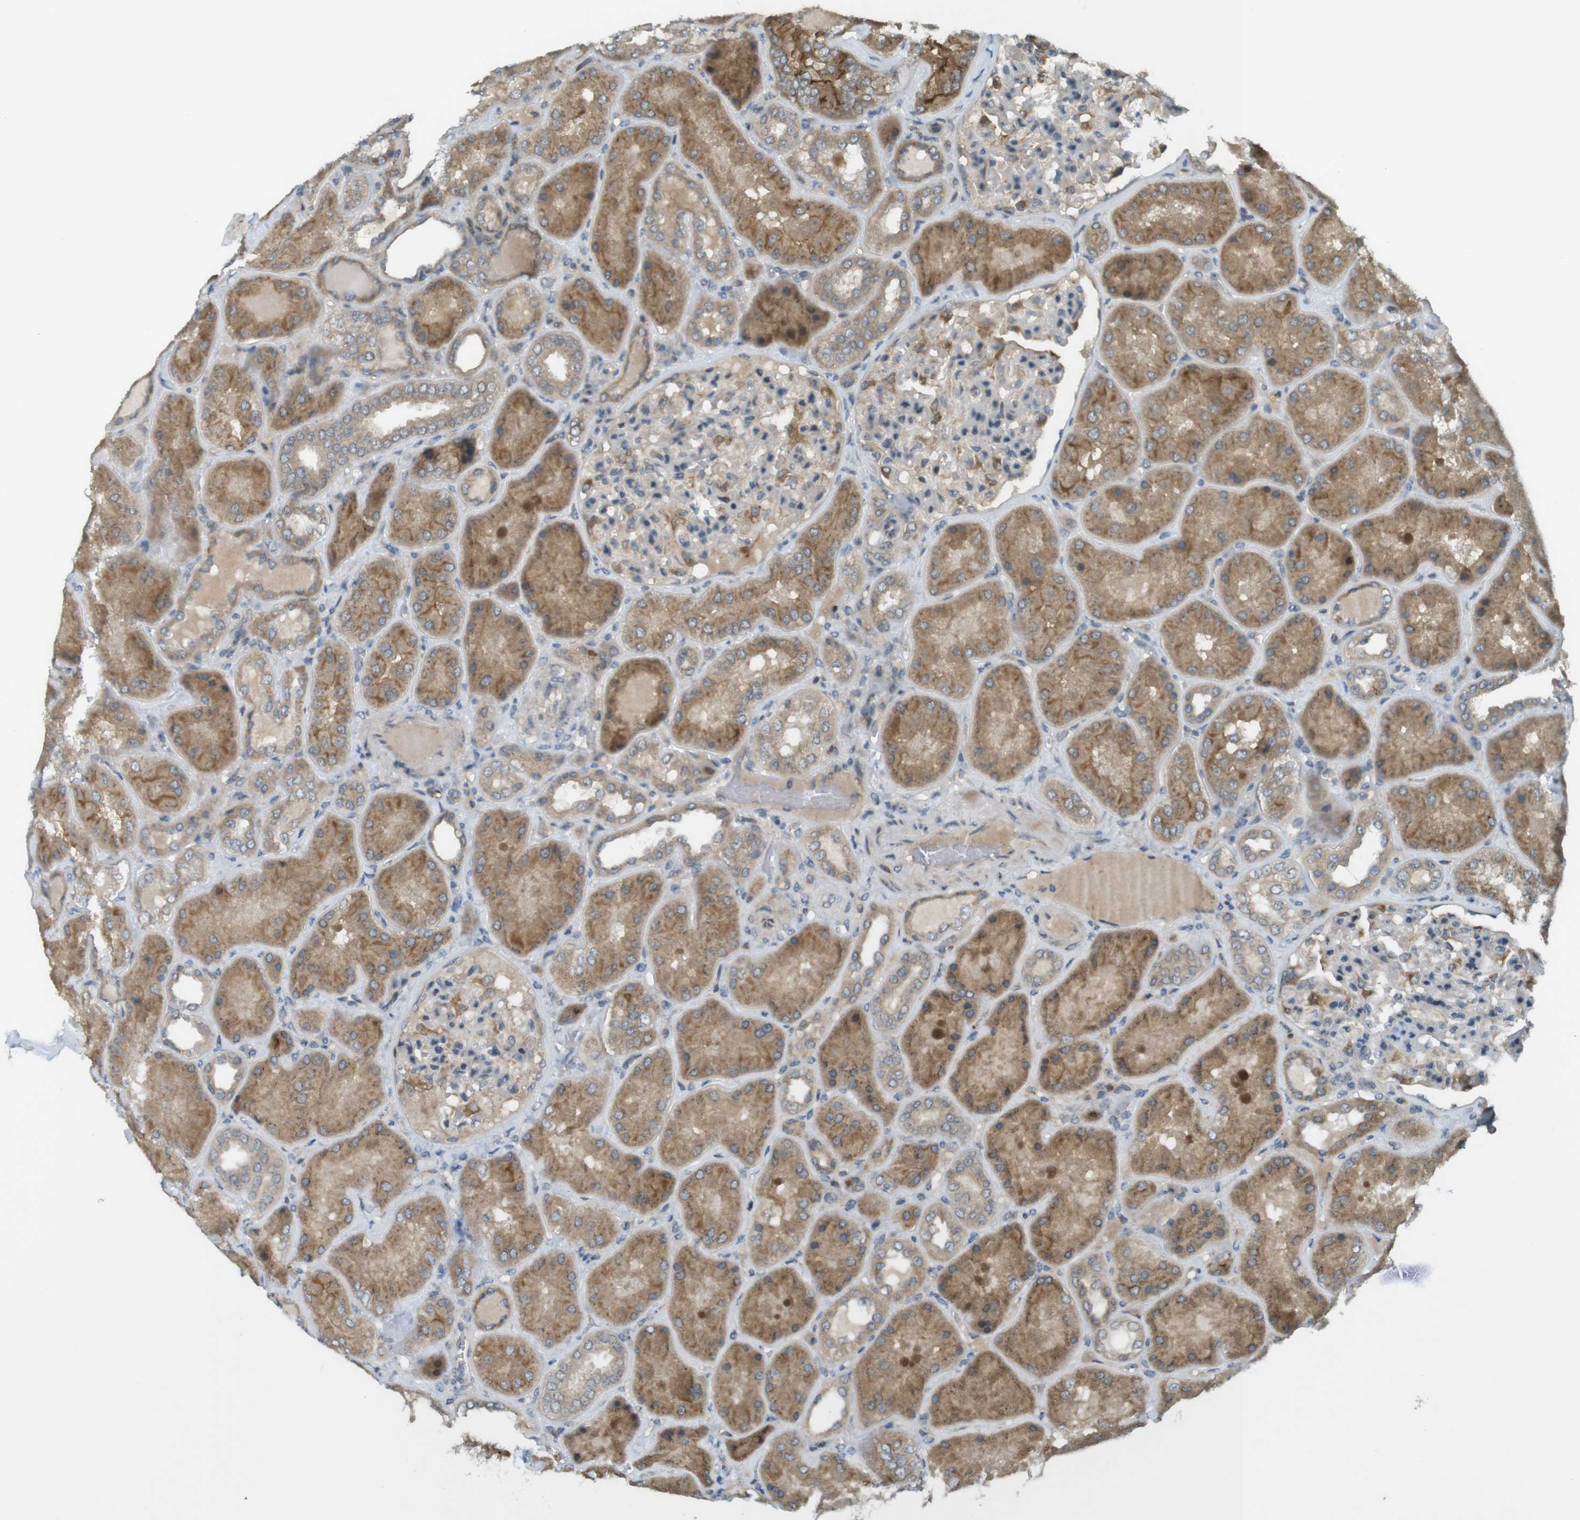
{"staining": {"intensity": "moderate", "quantity": "<25%", "location": "cytoplasmic/membranous"}, "tissue": "kidney", "cell_type": "Cells in glomeruli", "image_type": "normal", "snomed": [{"axis": "morphology", "description": "Normal tissue, NOS"}, {"axis": "topography", "description": "Kidney"}], "caption": "Kidney stained with DAB (3,3'-diaminobenzidine) IHC demonstrates low levels of moderate cytoplasmic/membranous staining in about <25% of cells in glomeruli.", "gene": "CLRN3", "patient": {"sex": "female", "age": 56}}